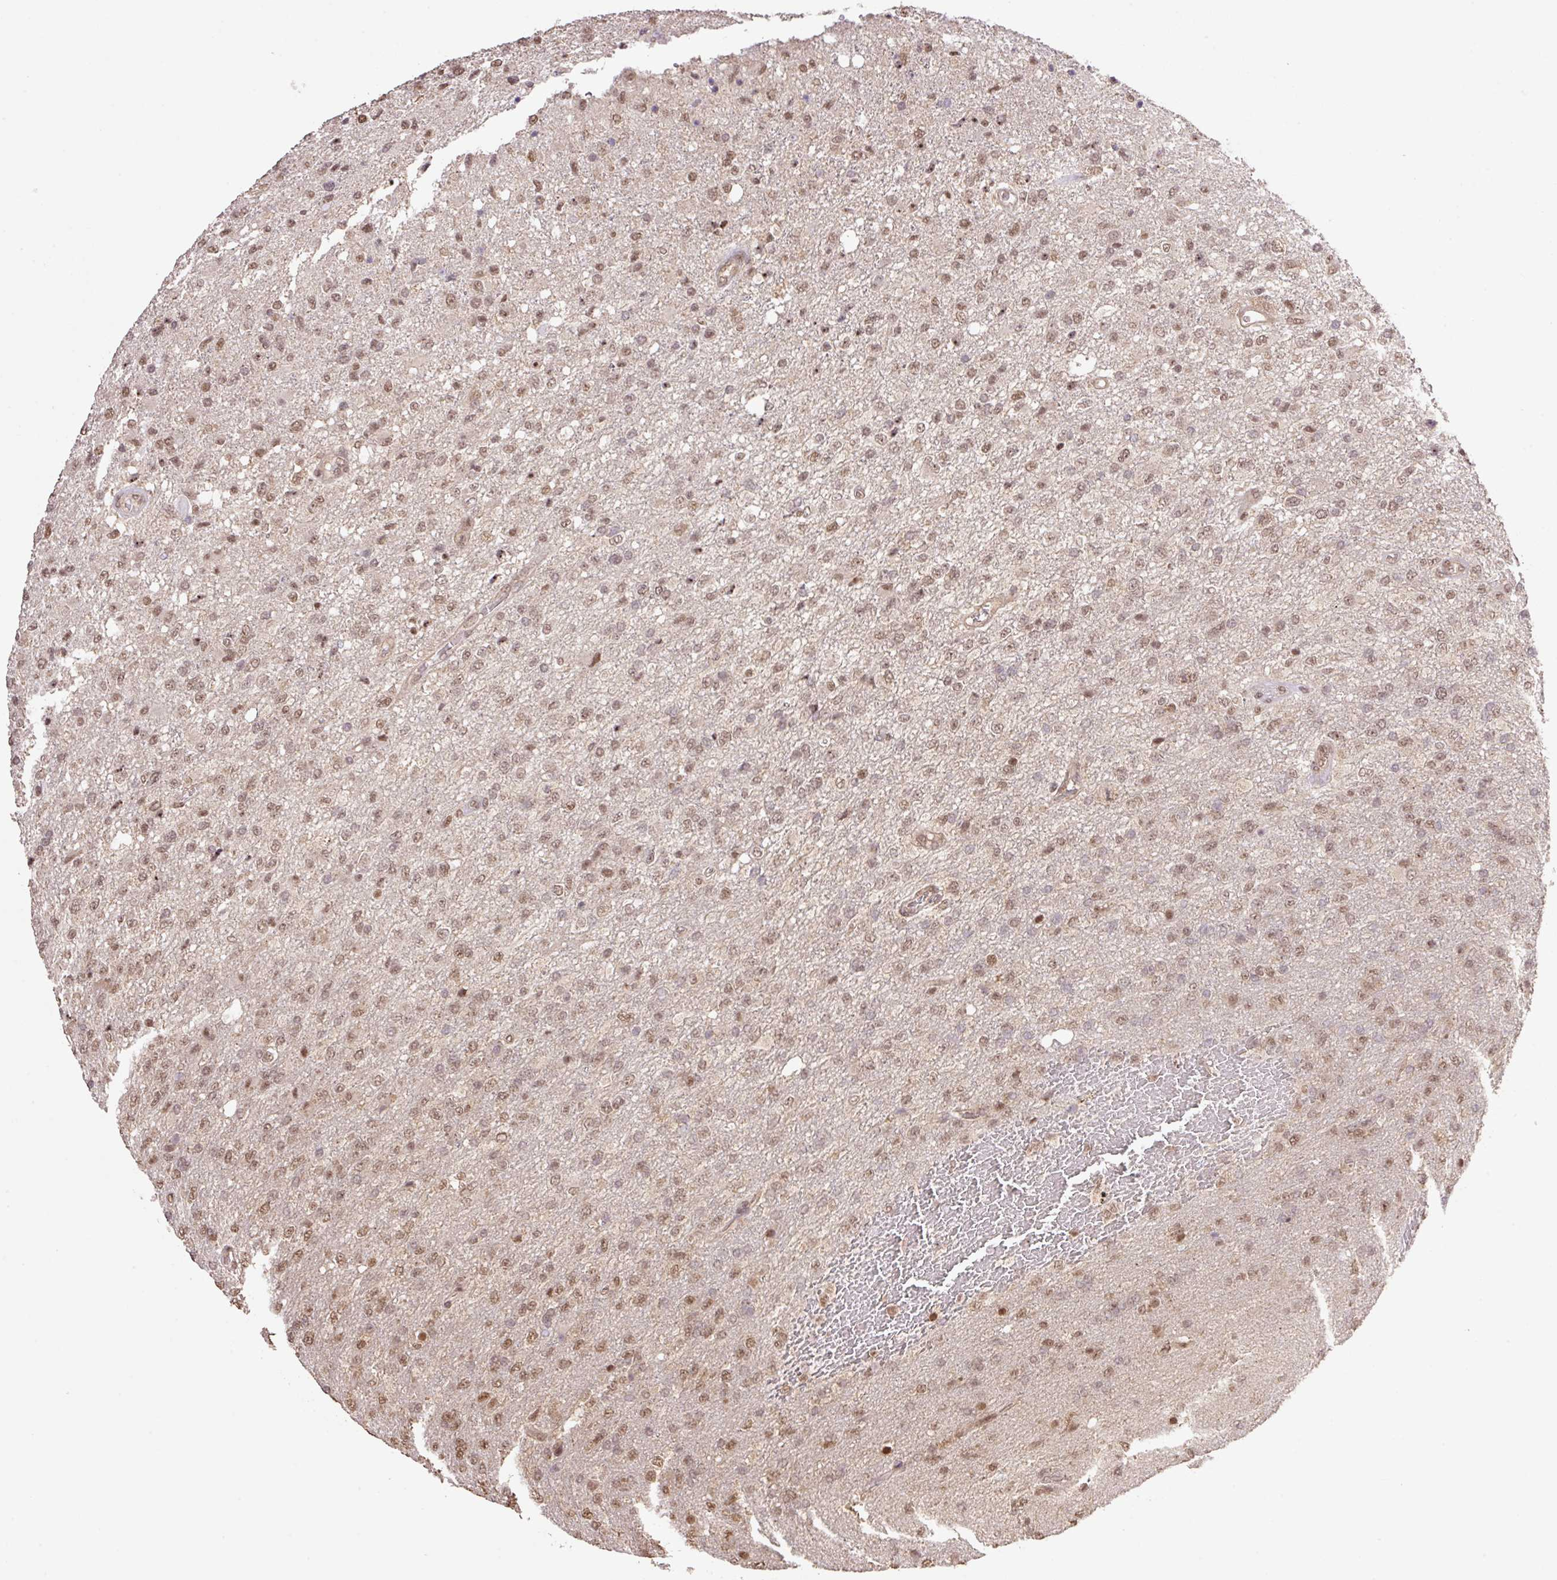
{"staining": {"intensity": "moderate", "quantity": ">75%", "location": "nuclear"}, "tissue": "glioma", "cell_type": "Tumor cells", "image_type": "cancer", "snomed": [{"axis": "morphology", "description": "Glioma, malignant, High grade"}, {"axis": "topography", "description": "Brain"}], "caption": "Glioma was stained to show a protein in brown. There is medium levels of moderate nuclear expression in approximately >75% of tumor cells. The staining was performed using DAB, with brown indicating positive protein expression. Nuclei are stained blue with hematoxylin.", "gene": "VPS25", "patient": {"sex": "female", "age": 74}}